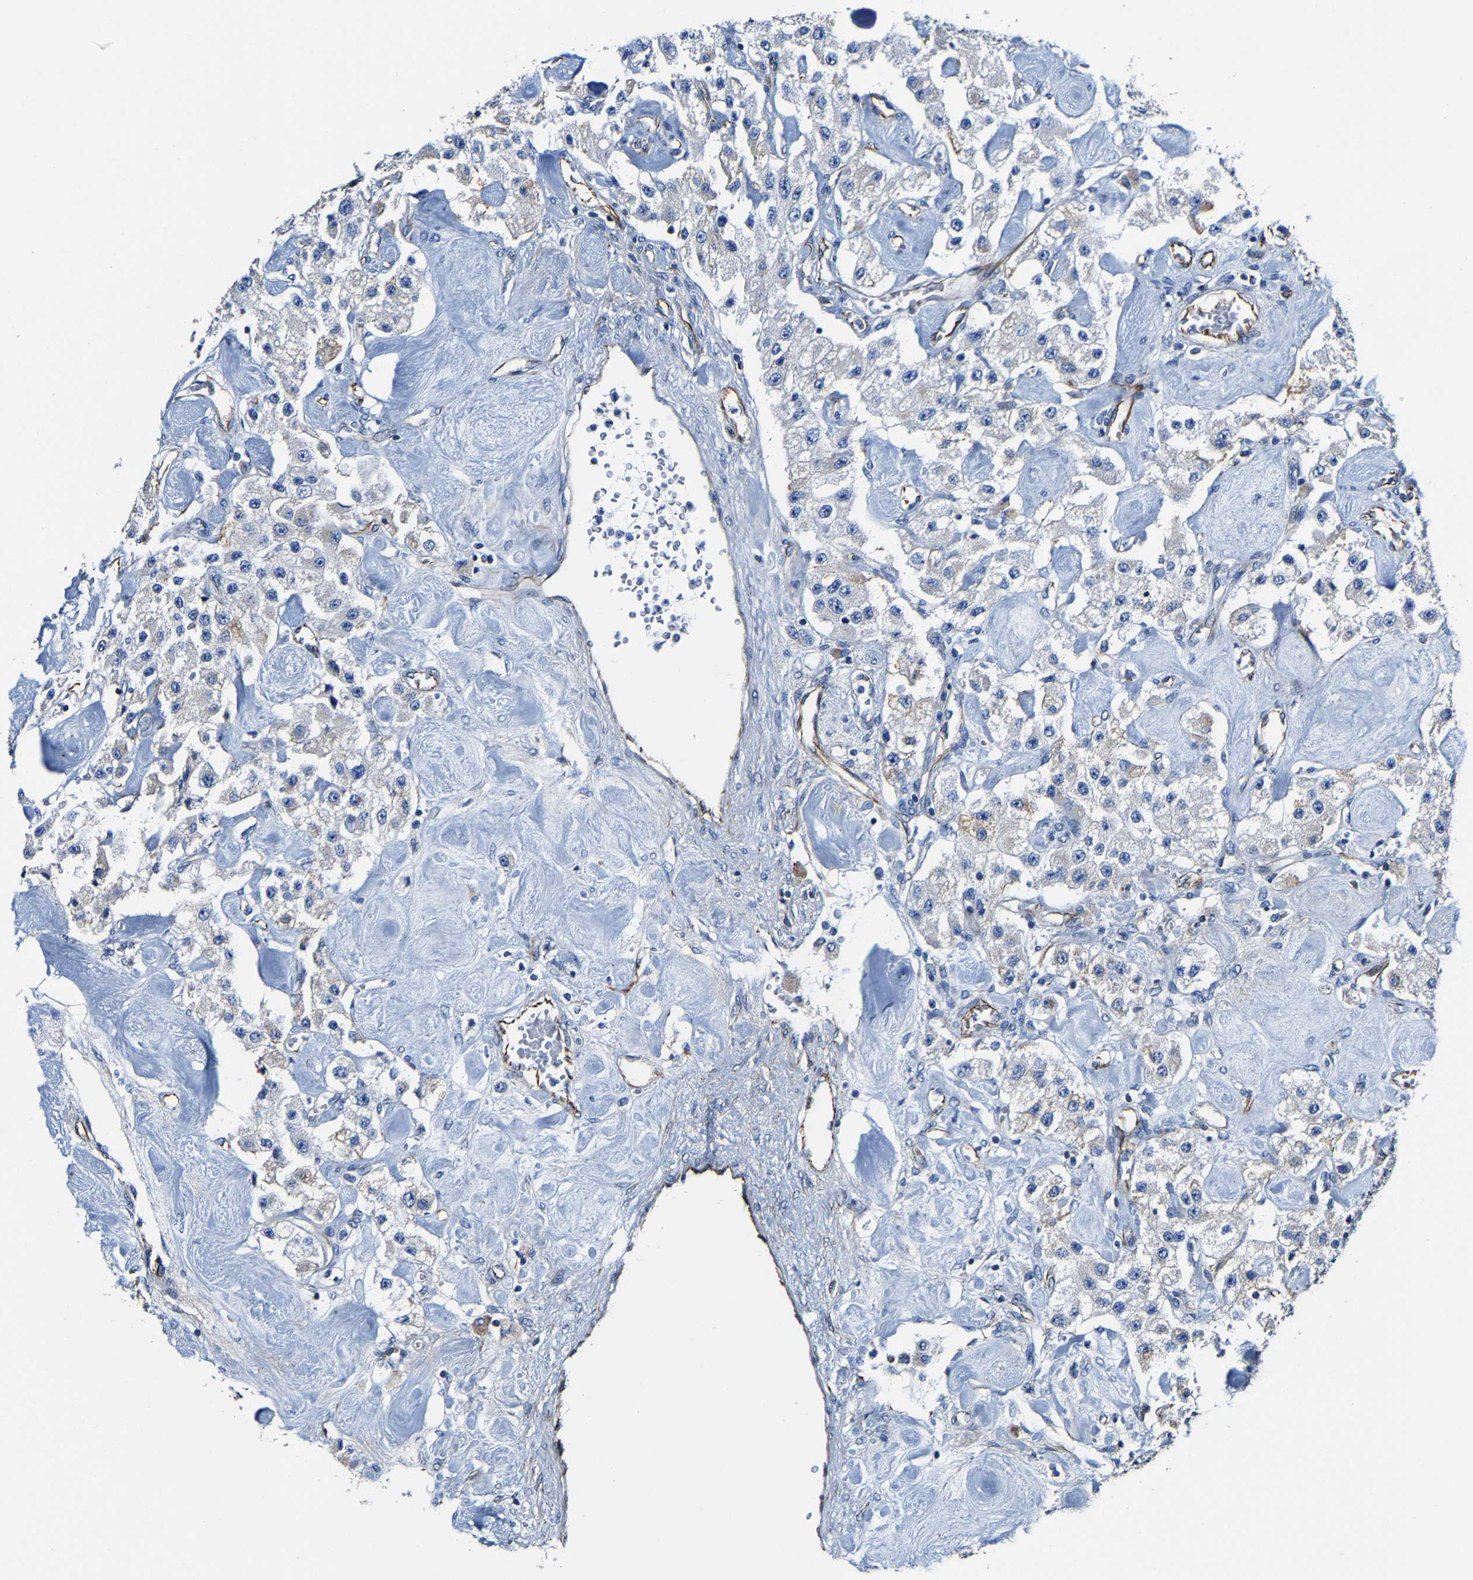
{"staining": {"intensity": "negative", "quantity": "none", "location": "none"}, "tissue": "carcinoid", "cell_type": "Tumor cells", "image_type": "cancer", "snomed": [{"axis": "morphology", "description": "Carcinoid, malignant, NOS"}, {"axis": "topography", "description": "Pancreas"}], "caption": "DAB (3,3'-diaminobenzidine) immunohistochemical staining of human carcinoid (malignant) exhibits no significant positivity in tumor cells.", "gene": "MMEL1", "patient": {"sex": "male", "age": 41}}